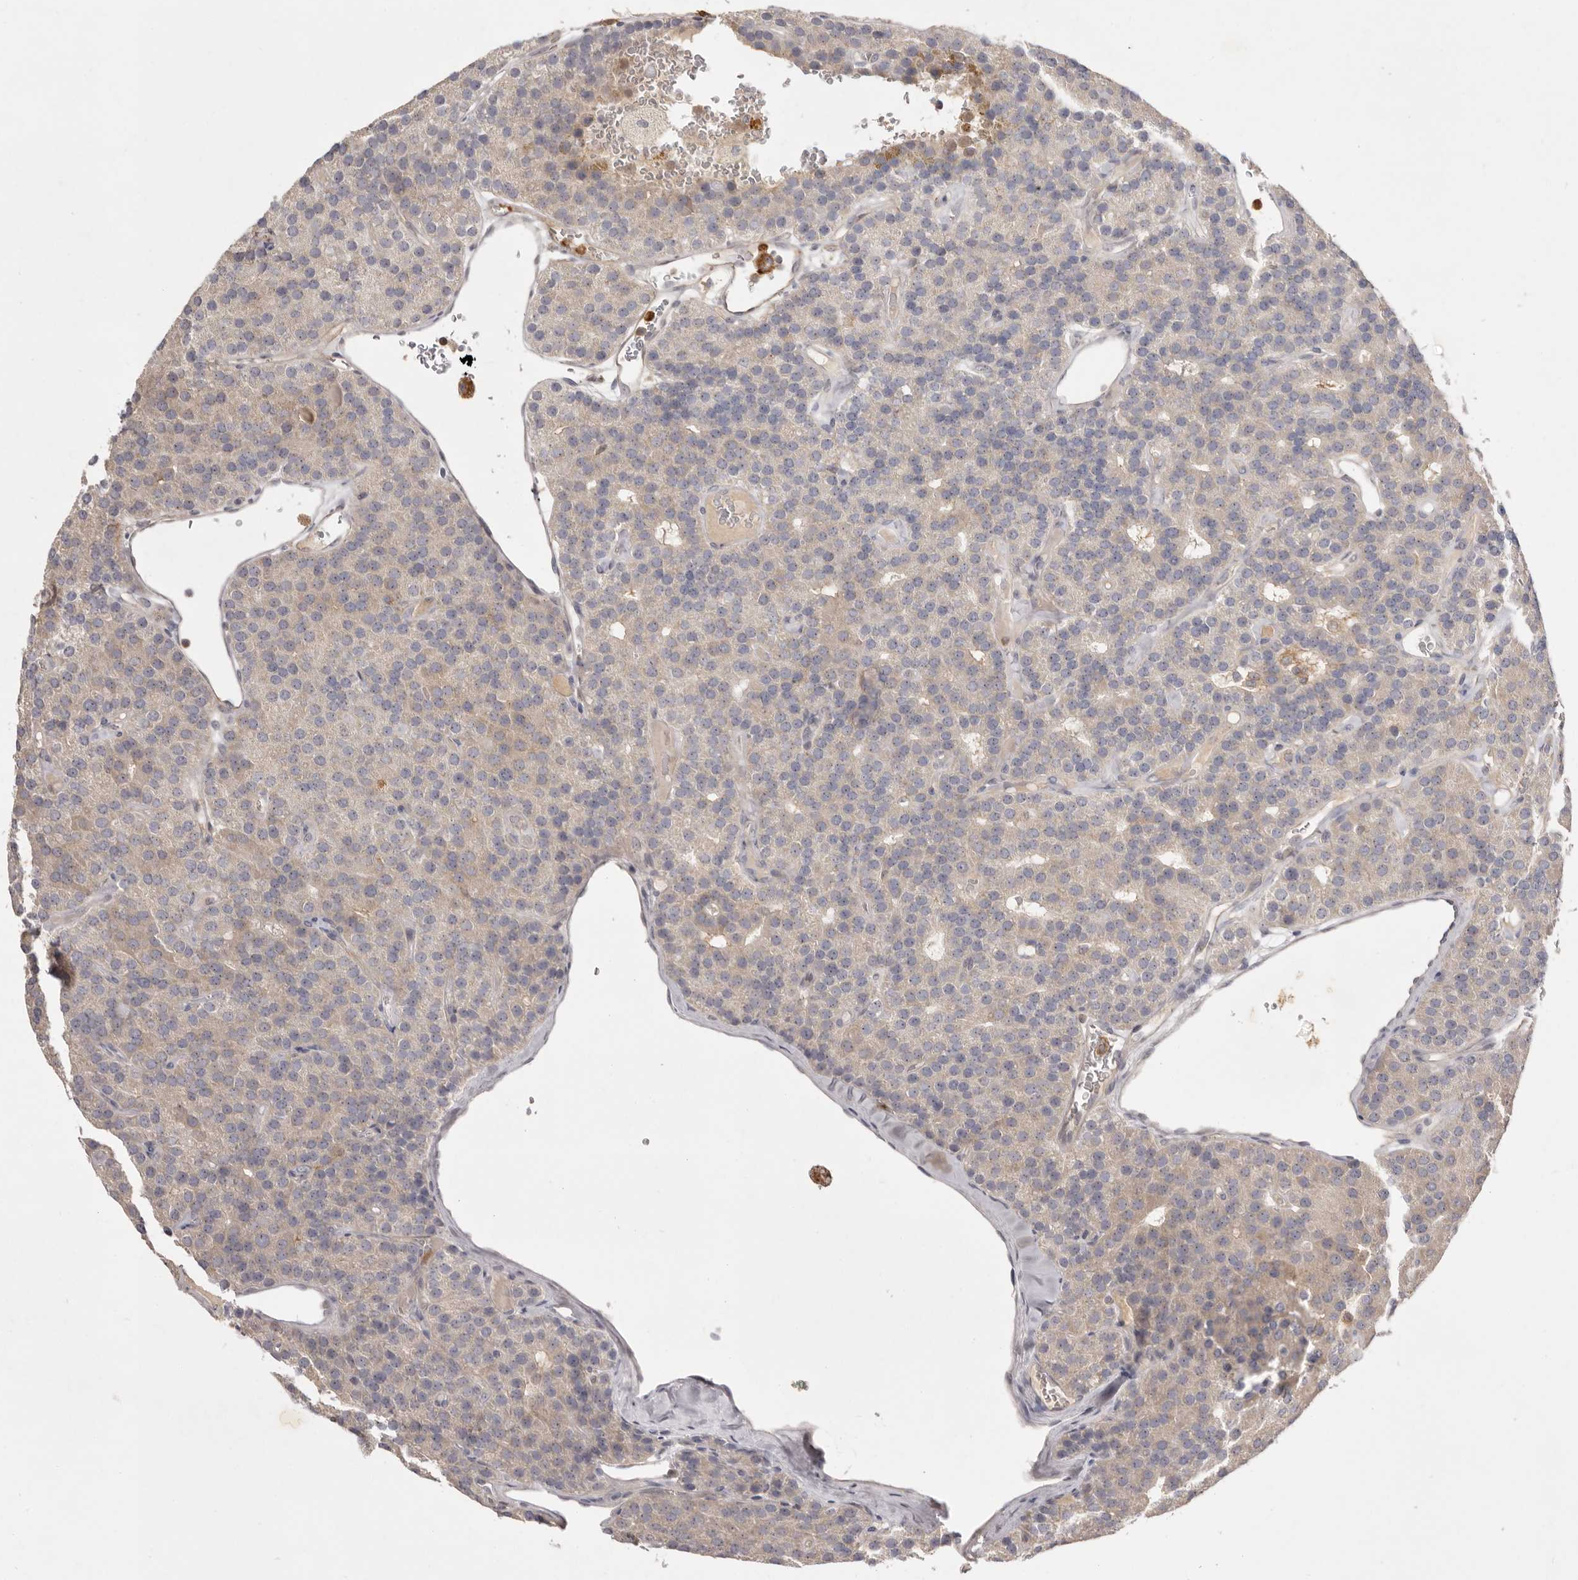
{"staining": {"intensity": "weak", "quantity": "25%-75%", "location": "cytoplasmic/membranous"}, "tissue": "parathyroid gland", "cell_type": "Glandular cells", "image_type": "normal", "snomed": [{"axis": "morphology", "description": "Normal tissue, NOS"}, {"axis": "morphology", "description": "Adenoma, NOS"}, {"axis": "topography", "description": "Parathyroid gland"}], "caption": "Parathyroid gland stained with immunohistochemistry (IHC) exhibits weak cytoplasmic/membranous positivity in approximately 25%-75% of glandular cells.", "gene": "GPR84", "patient": {"sex": "female", "age": 86}}